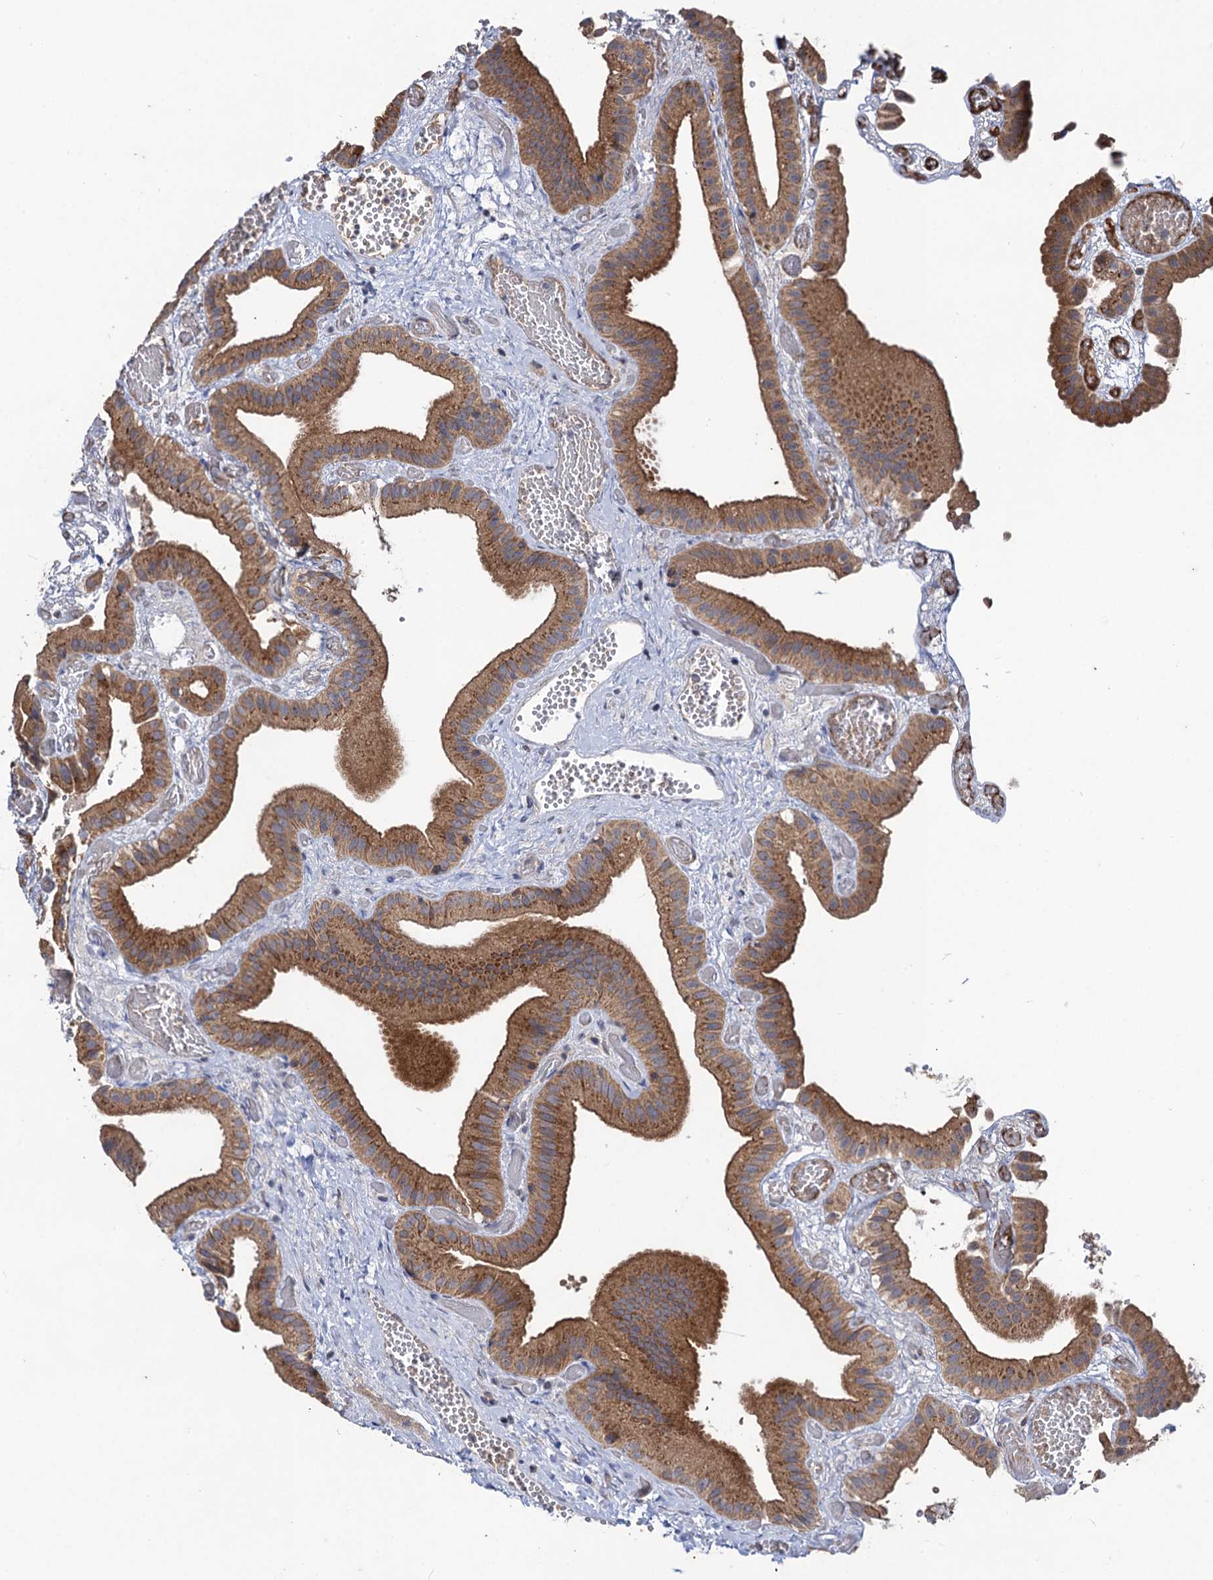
{"staining": {"intensity": "moderate", "quantity": ">75%", "location": "cytoplasmic/membranous"}, "tissue": "gallbladder", "cell_type": "Glandular cells", "image_type": "normal", "snomed": [{"axis": "morphology", "description": "Normal tissue, NOS"}, {"axis": "topography", "description": "Gallbladder"}], "caption": "High-magnification brightfield microscopy of normal gallbladder stained with DAB (3,3'-diaminobenzidine) (brown) and counterstained with hematoxylin (blue). glandular cells exhibit moderate cytoplasmic/membranous expression is present in approximately>75% of cells.", "gene": "DYDC1", "patient": {"sex": "female", "age": 64}}